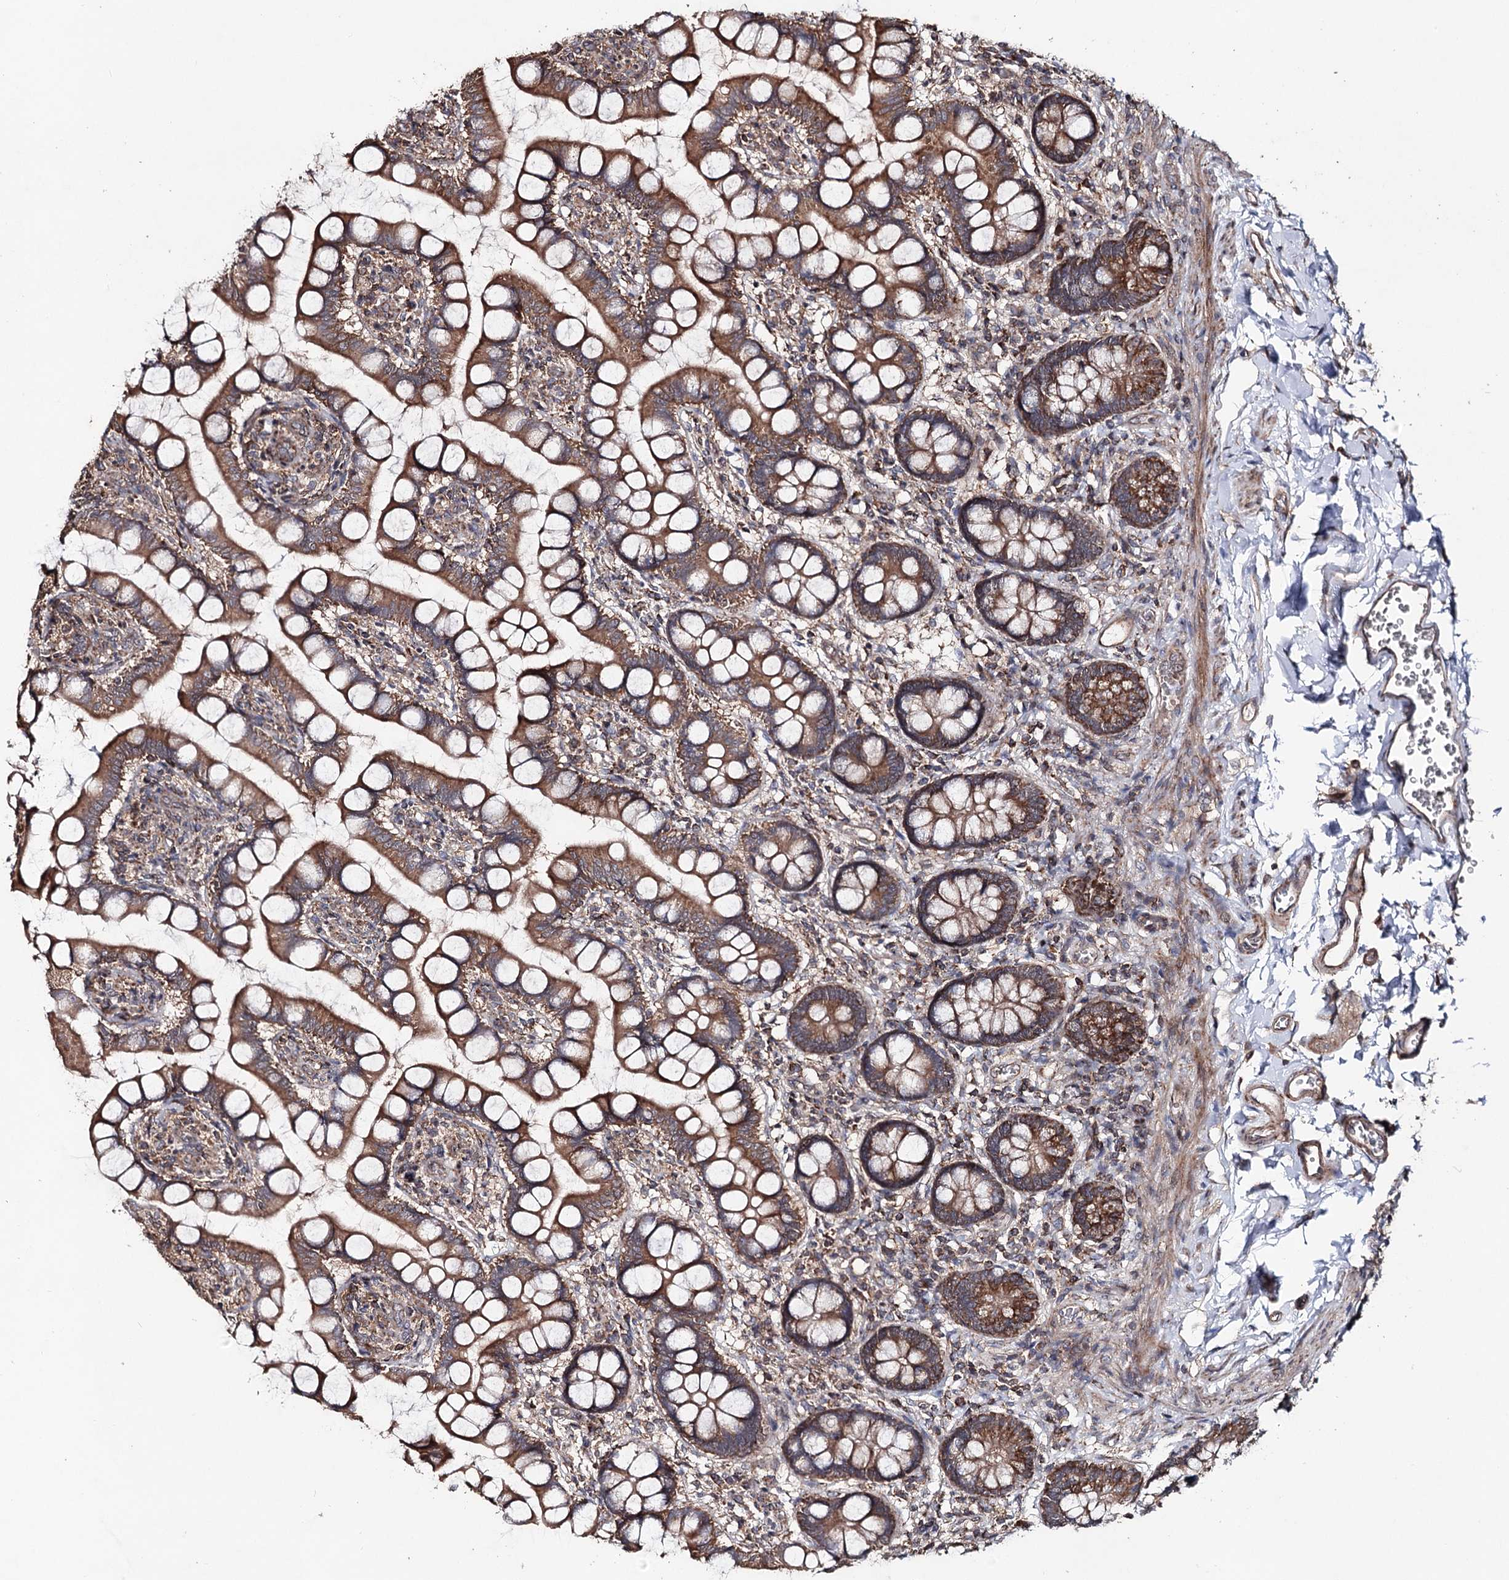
{"staining": {"intensity": "strong", "quantity": ">75%", "location": "cytoplasmic/membranous"}, "tissue": "small intestine", "cell_type": "Glandular cells", "image_type": "normal", "snomed": [{"axis": "morphology", "description": "Normal tissue, NOS"}, {"axis": "topography", "description": "Small intestine"}], "caption": "Protein expression analysis of benign human small intestine reveals strong cytoplasmic/membranous staining in about >75% of glandular cells. The staining was performed using DAB, with brown indicating positive protein expression. Nuclei are stained blue with hematoxylin.", "gene": "MINDY3", "patient": {"sex": "male", "age": 52}}